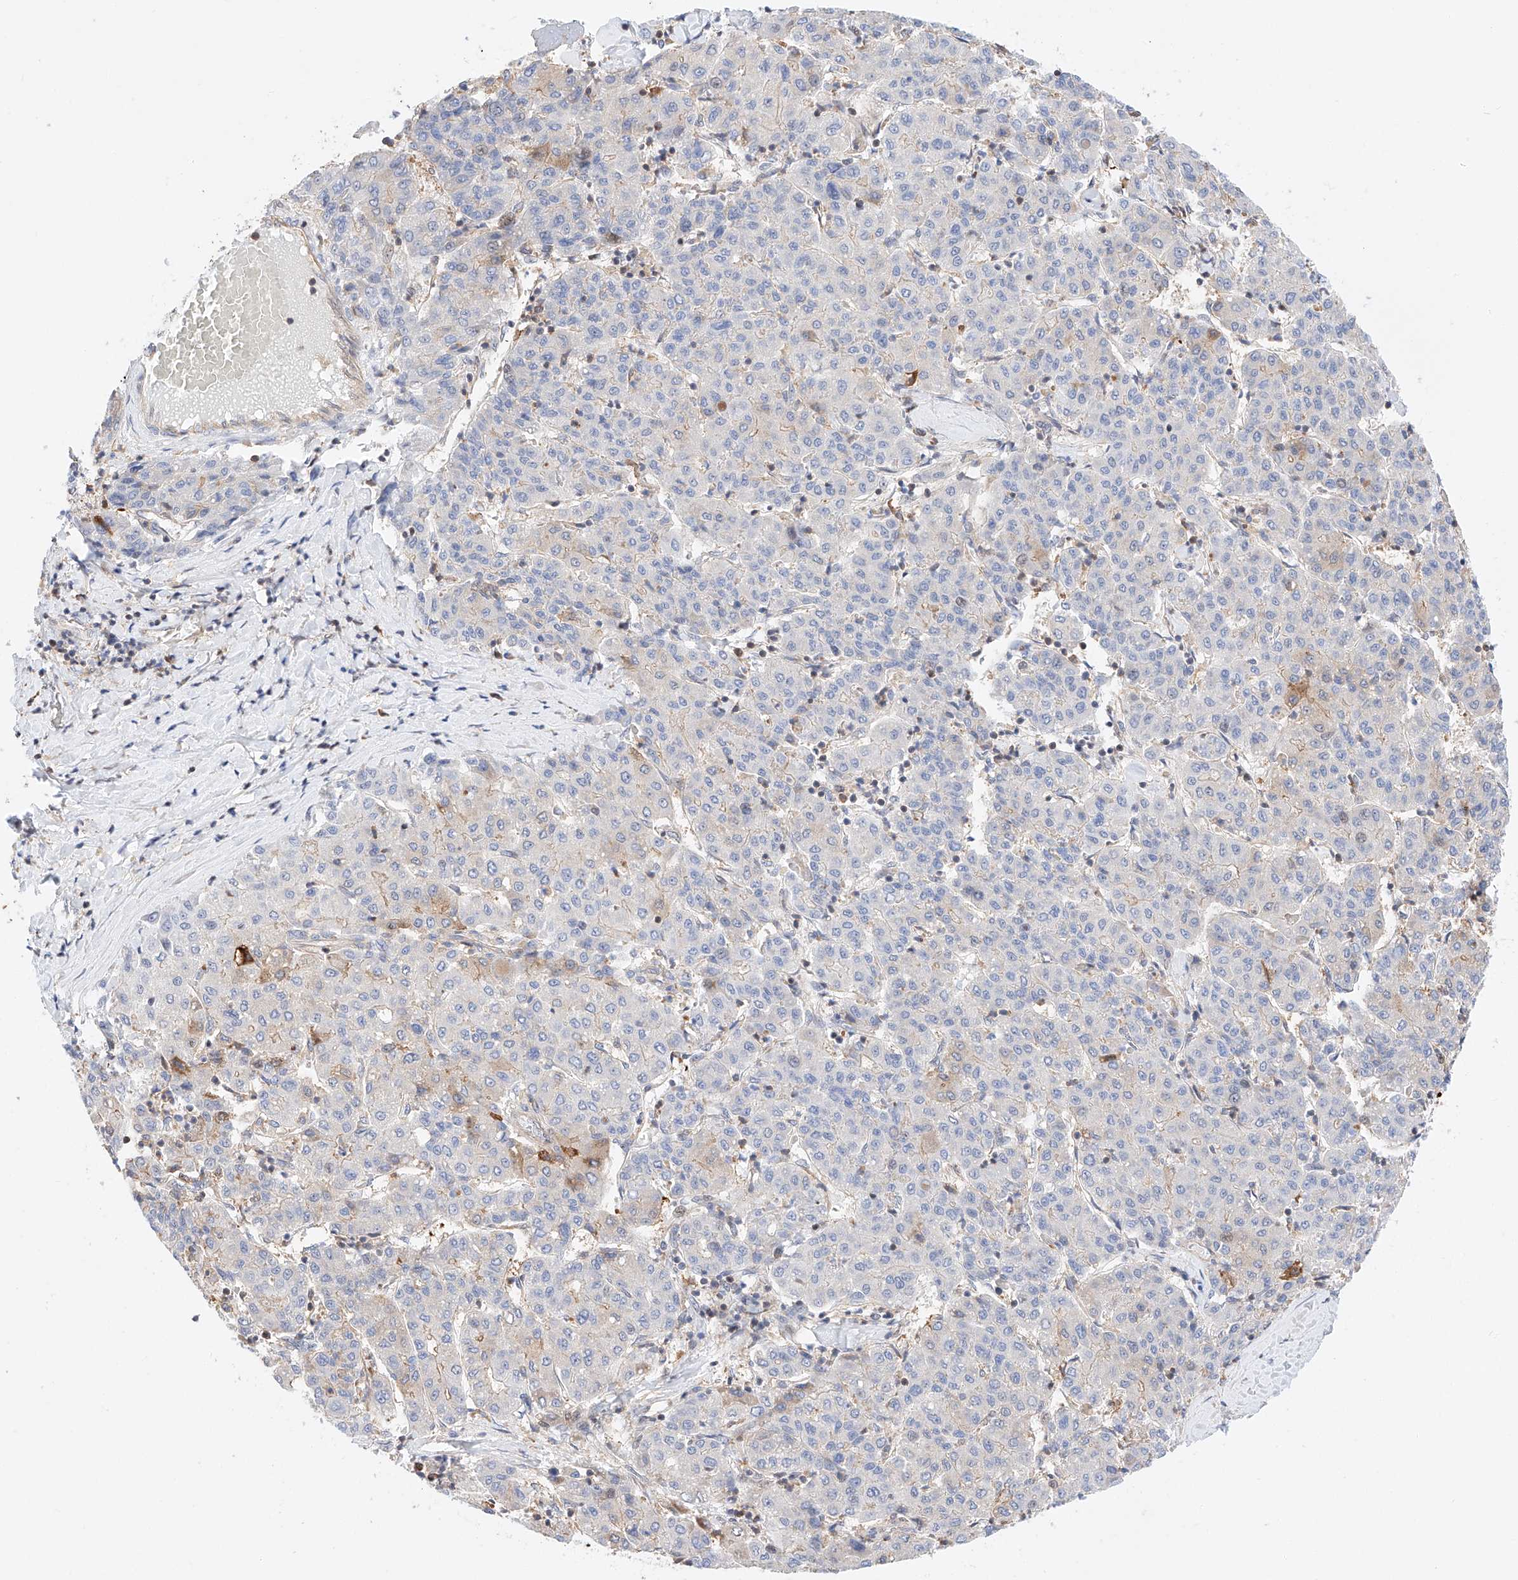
{"staining": {"intensity": "negative", "quantity": "none", "location": "none"}, "tissue": "liver cancer", "cell_type": "Tumor cells", "image_type": "cancer", "snomed": [{"axis": "morphology", "description": "Carcinoma, Hepatocellular, NOS"}, {"axis": "topography", "description": "Liver"}], "caption": "DAB immunohistochemical staining of liver cancer (hepatocellular carcinoma) demonstrates no significant expression in tumor cells.", "gene": "HDAC9", "patient": {"sex": "male", "age": 65}}